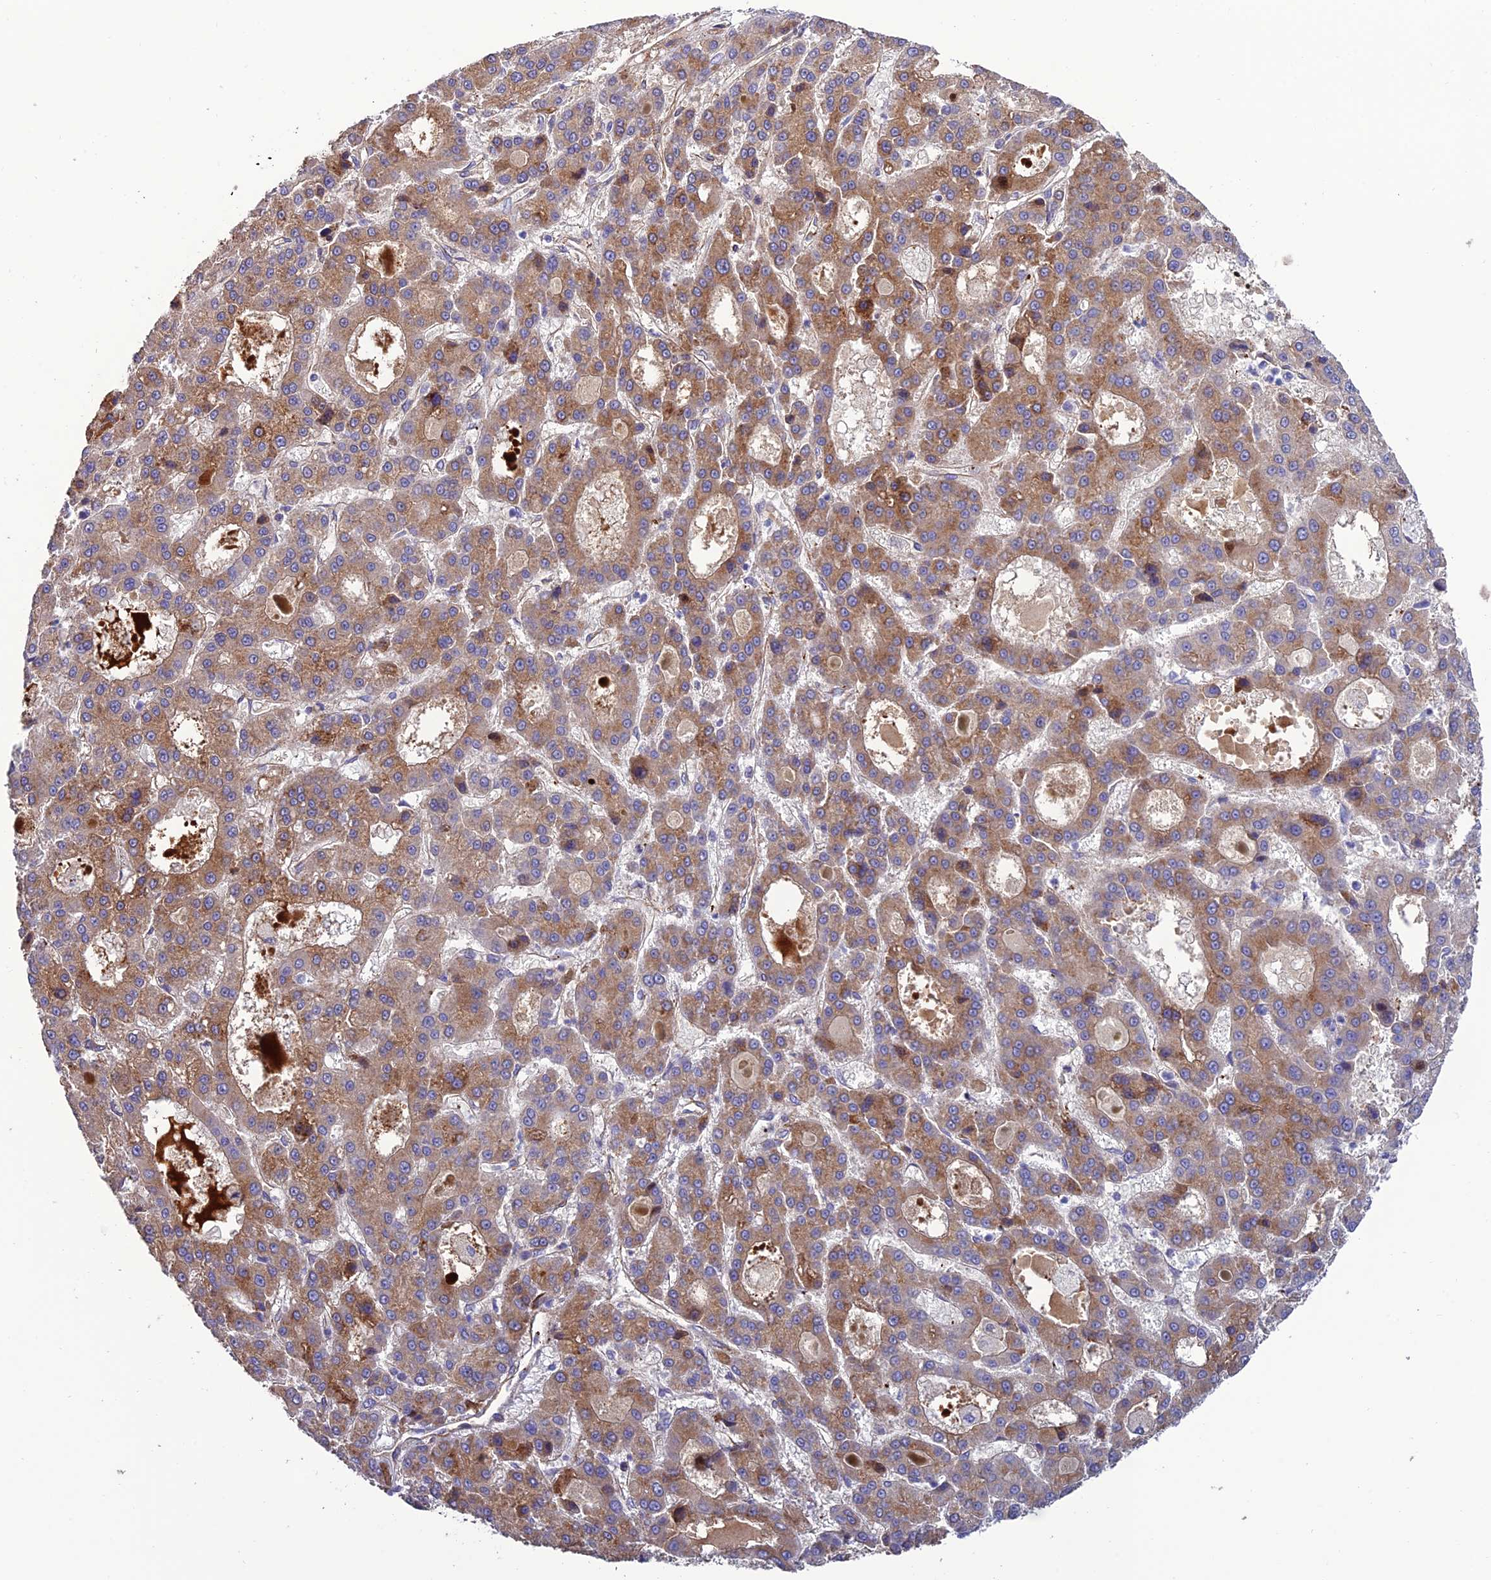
{"staining": {"intensity": "moderate", "quantity": ">75%", "location": "cytoplasmic/membranous"}, "tissue": "liver cancer", "cell_type": "Tumor cells", "image_type": "cancer", "snomed": [{"axis": "morphology", "description": "Carcinoma, Hepatocellular, NOS"}, {"axis": "topography", "description": "Liver"}], "caption": "Moderate cytoplasmic/membranous staining is seen in approximately >75% of tumor cells in liver cancer (hepatocellular carcinoma).", "gene": "REX1BD", "patient": {"sex": "male", "age": 70}}